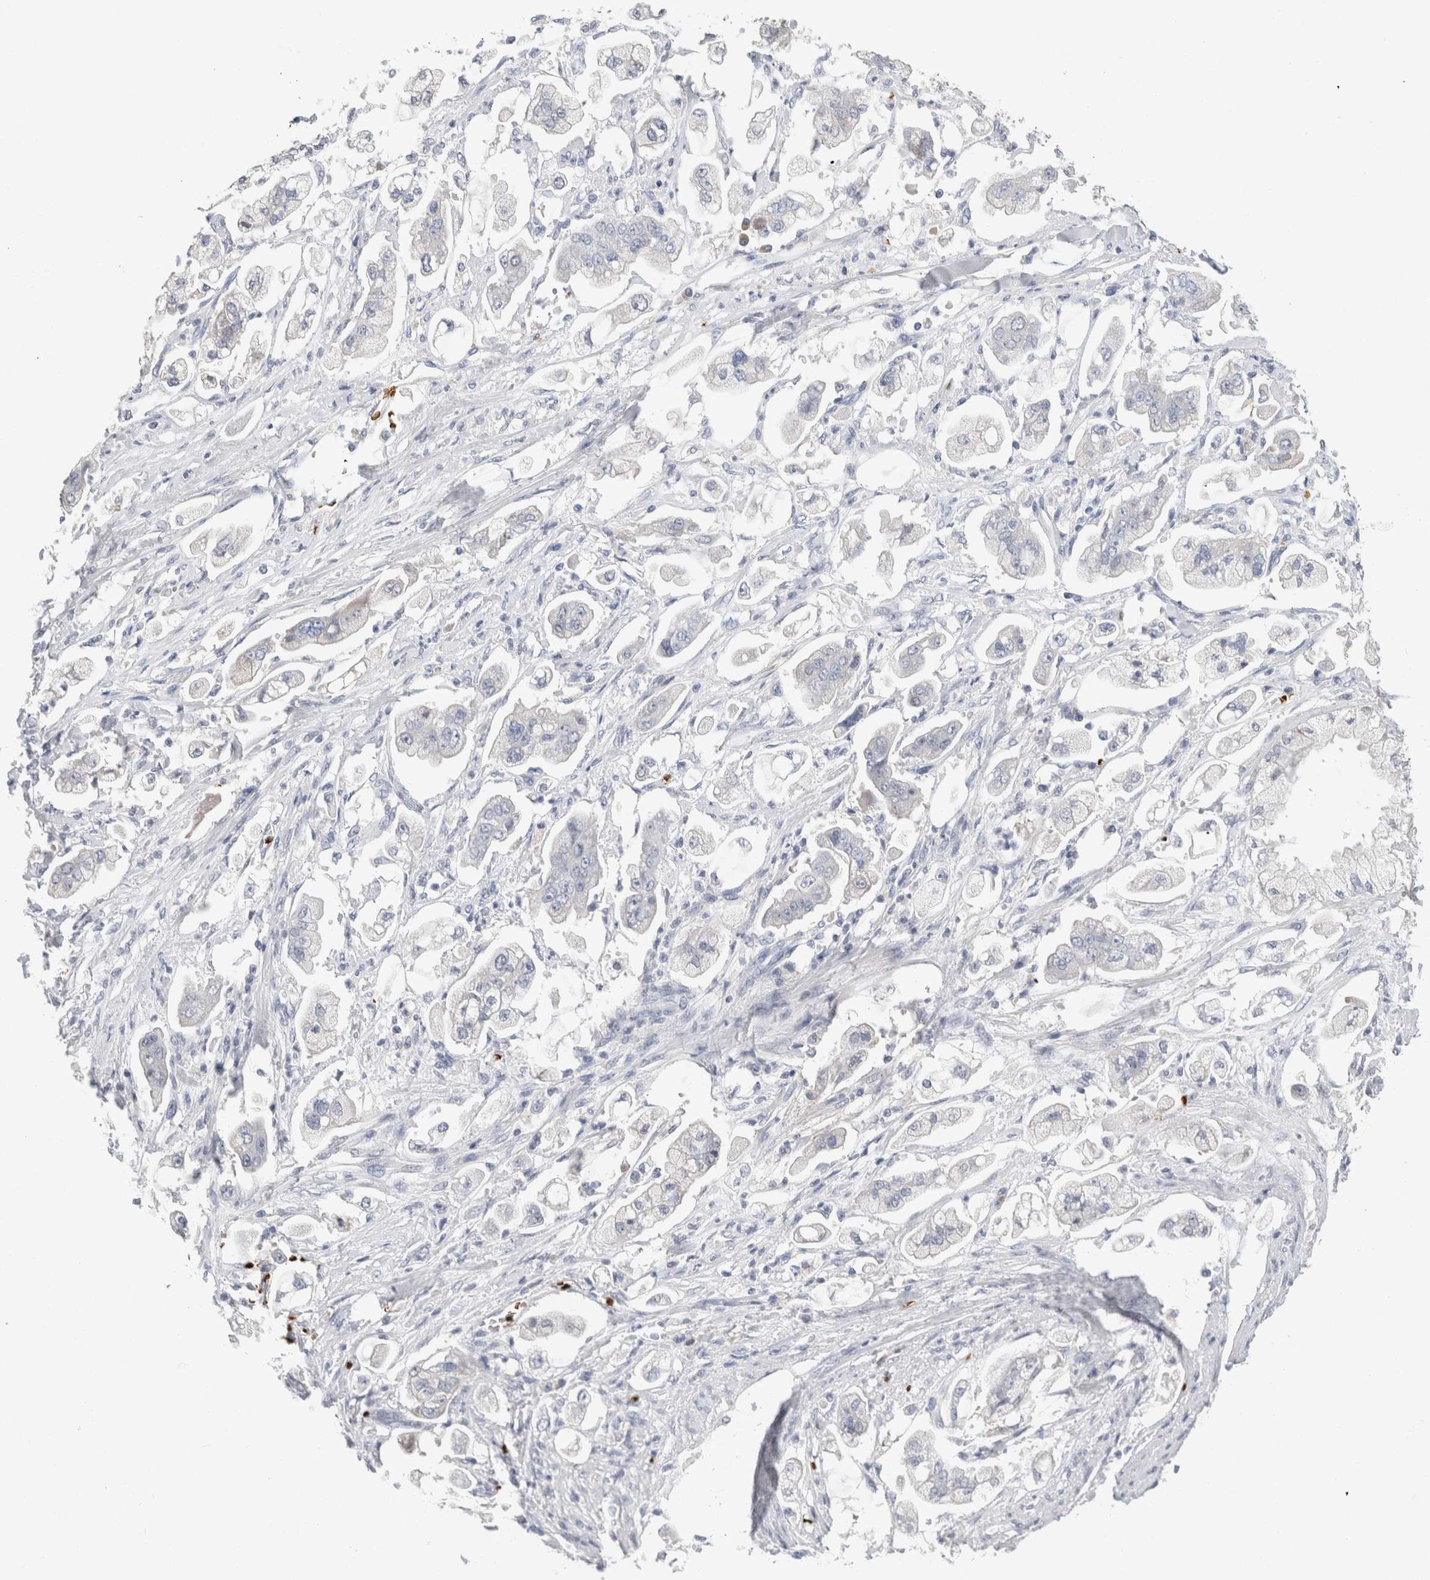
{"staining": {"intensity": "negative", "quantity": "none", "location": "none"}, "tissue": "stomach cancer", "cell_type": "Tumor cells", "image_type": "cancer", "snomed": [{"axis": "morphology", "description": "Adenocarcinoma, NOS"}, {"axis": "topography", "description": "Stomach"}], "caption": "Protein analysis of adenocarcinoma (stomach) exhibits no significant positivity in tumor cells.", "gene": "CA1", "patient": {"sex": "male", "age": 62}}